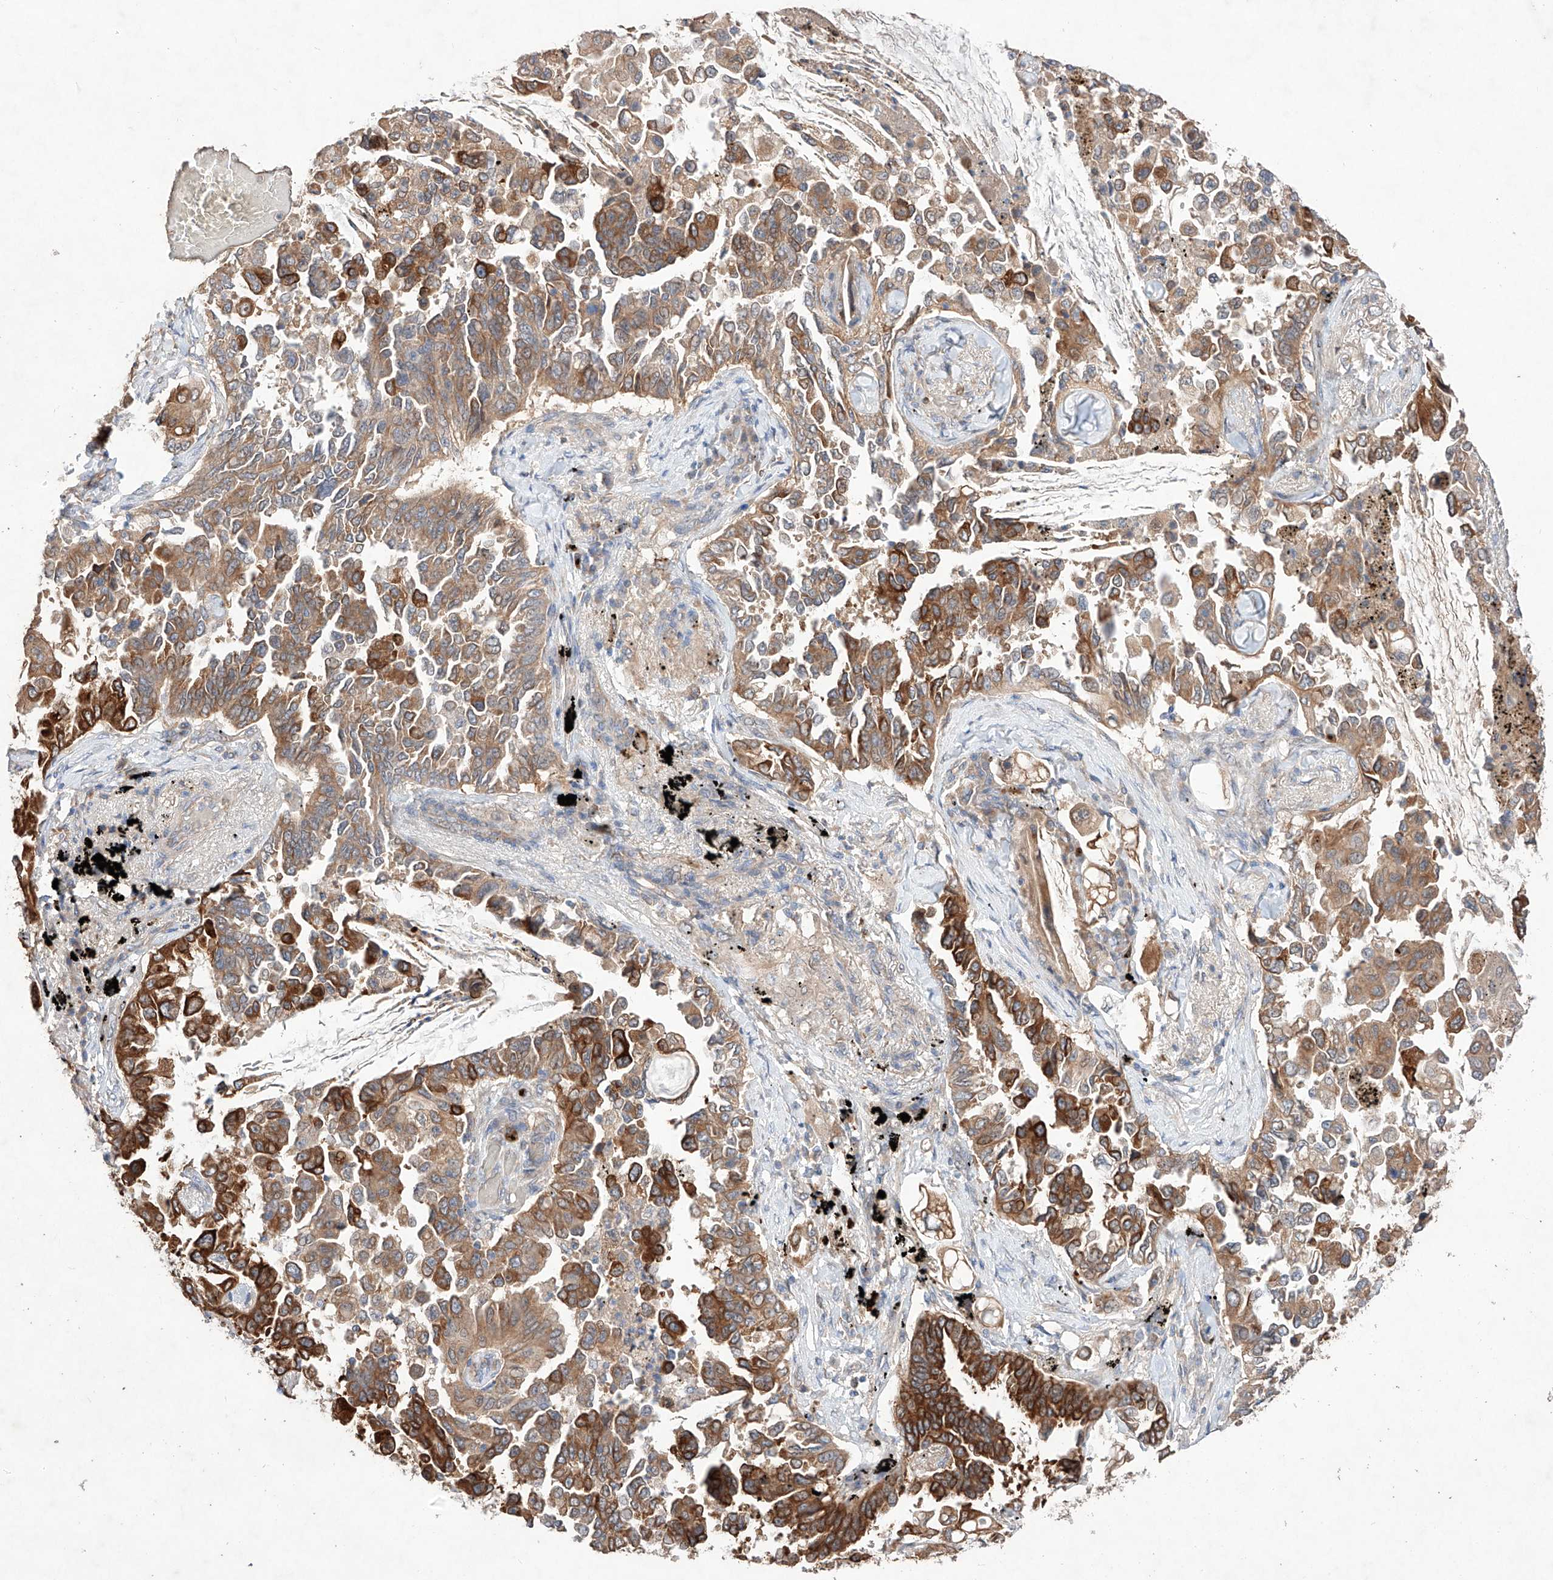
{"staining": {"intensity": "strong", "quantity": "25%-75%", "location": "cytoplasmic/membranous"}, "tissue": "lung cancer", "cell_type": "Tumor cells", "image_type": "cancer", "snomed": [{"axis": "morphology", "description": "Adenocarcinoma, NOS"}, {"axis": "topography", "description": "Lung"}], "caption": "There is high levels of strong cytoplasmic/membranous staining in tumor cells of adenocarcinoma (lung), as demonstrated by immunohistochemical staining (brown color).", "gene": "C6orf62", "patient": {"sex": "female", "age": 67}}